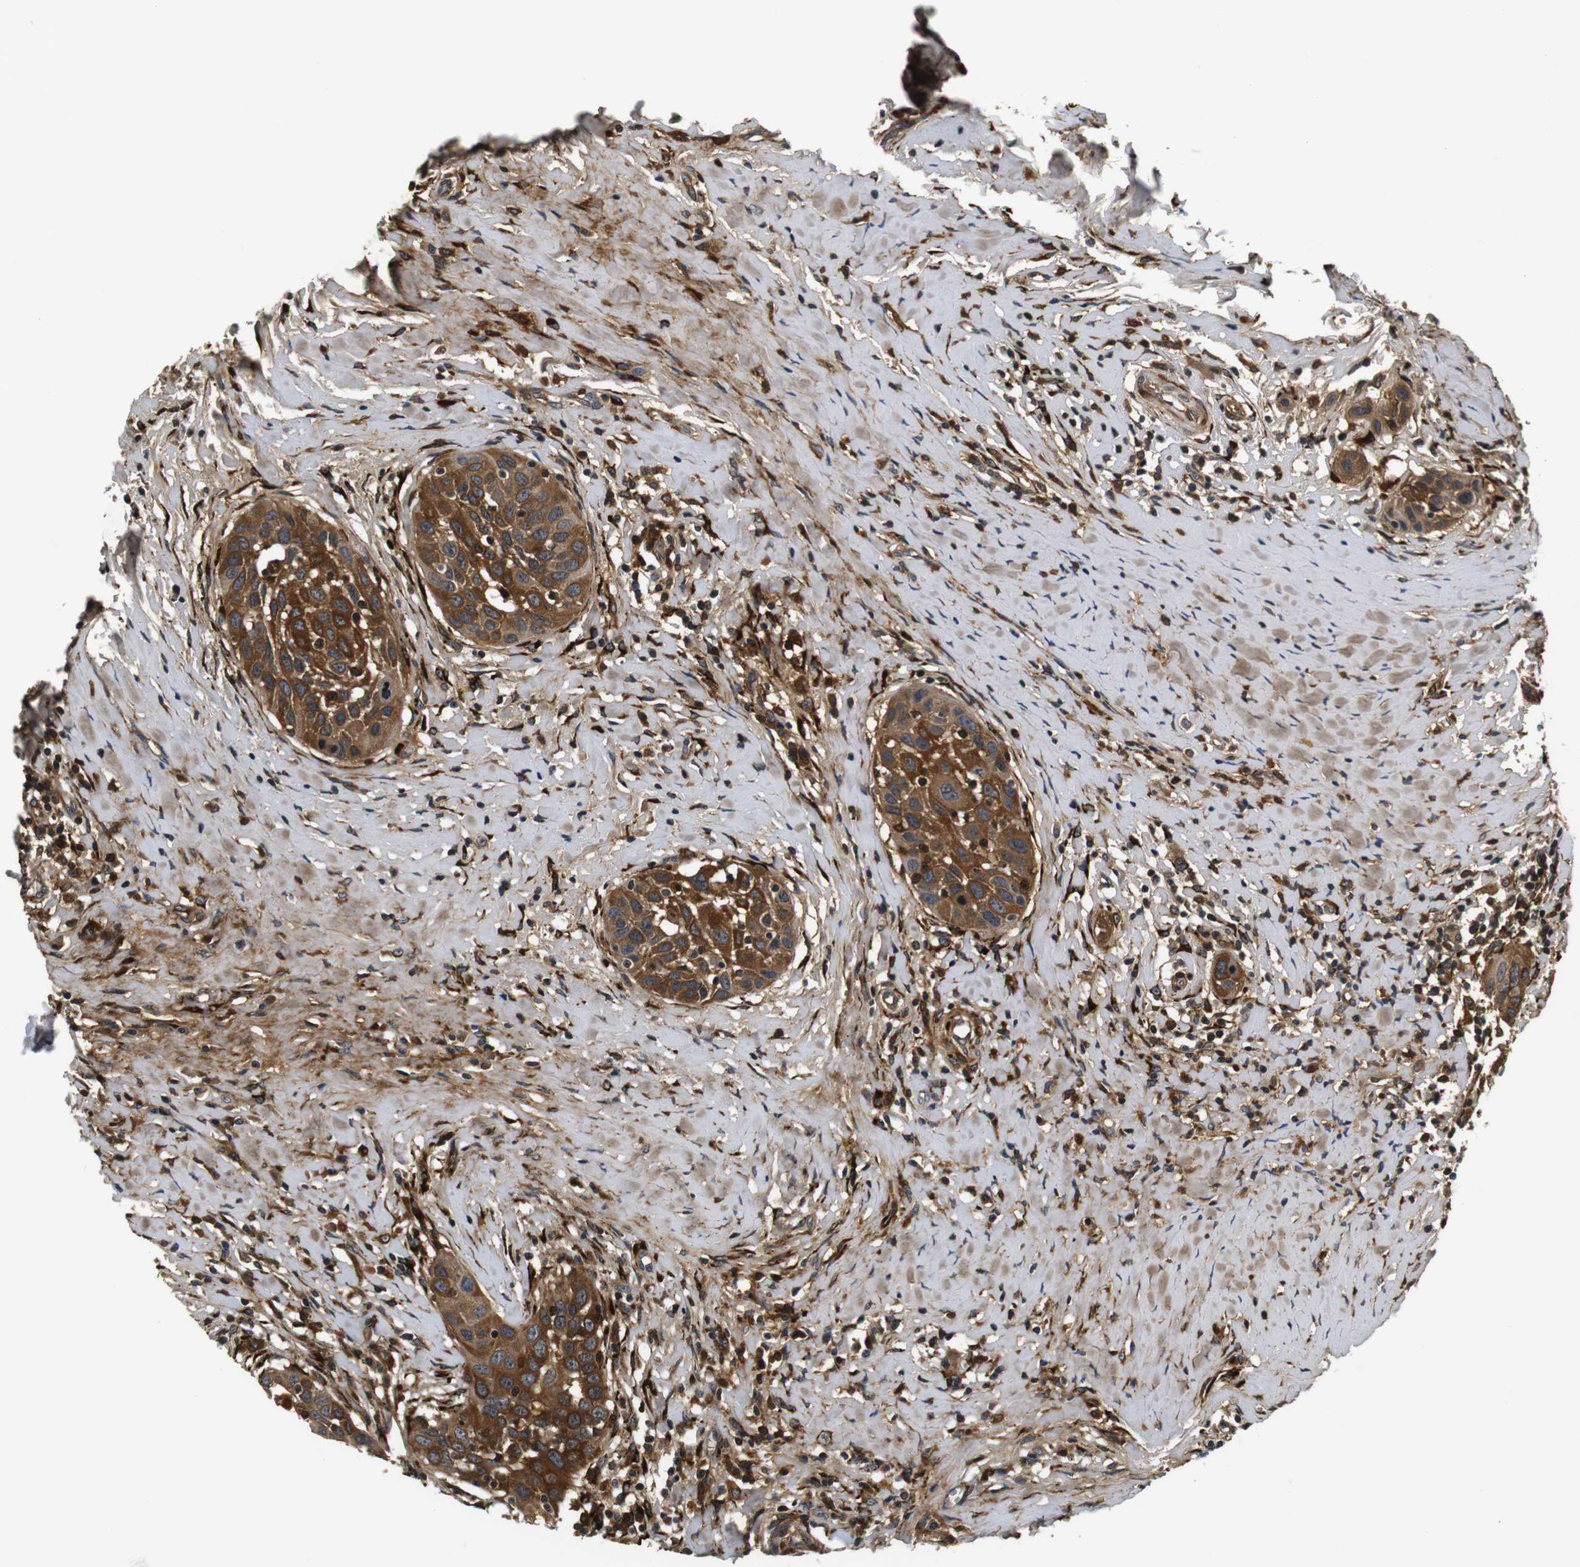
{"staining": {"intensity": "moderate", "quantity": "25%-75%", "location": "cytoplasmic/membranous"}, "tissue": "head and neck cancer", "cell_type": "Tumor cells", "image_type": "cancer", "snomed": [{"axis": "morphology", "description": "Normal tissue, NOS"}, {"axis": "morphology", "description": "Squamous cell carcinoma, NOS"}, {"axis": "topography", "description": "Oral tissue"}, {"axis": "topography", "description": "Head-Neck"}], "caption": "Tumor cells exhibit medium levels of moderate cytoplasmic/membranous staining in about 25%-75% of cells in head and neck cancer.", "gene": "COL1A1", "patient": {"sex": "female", "age": 50}}